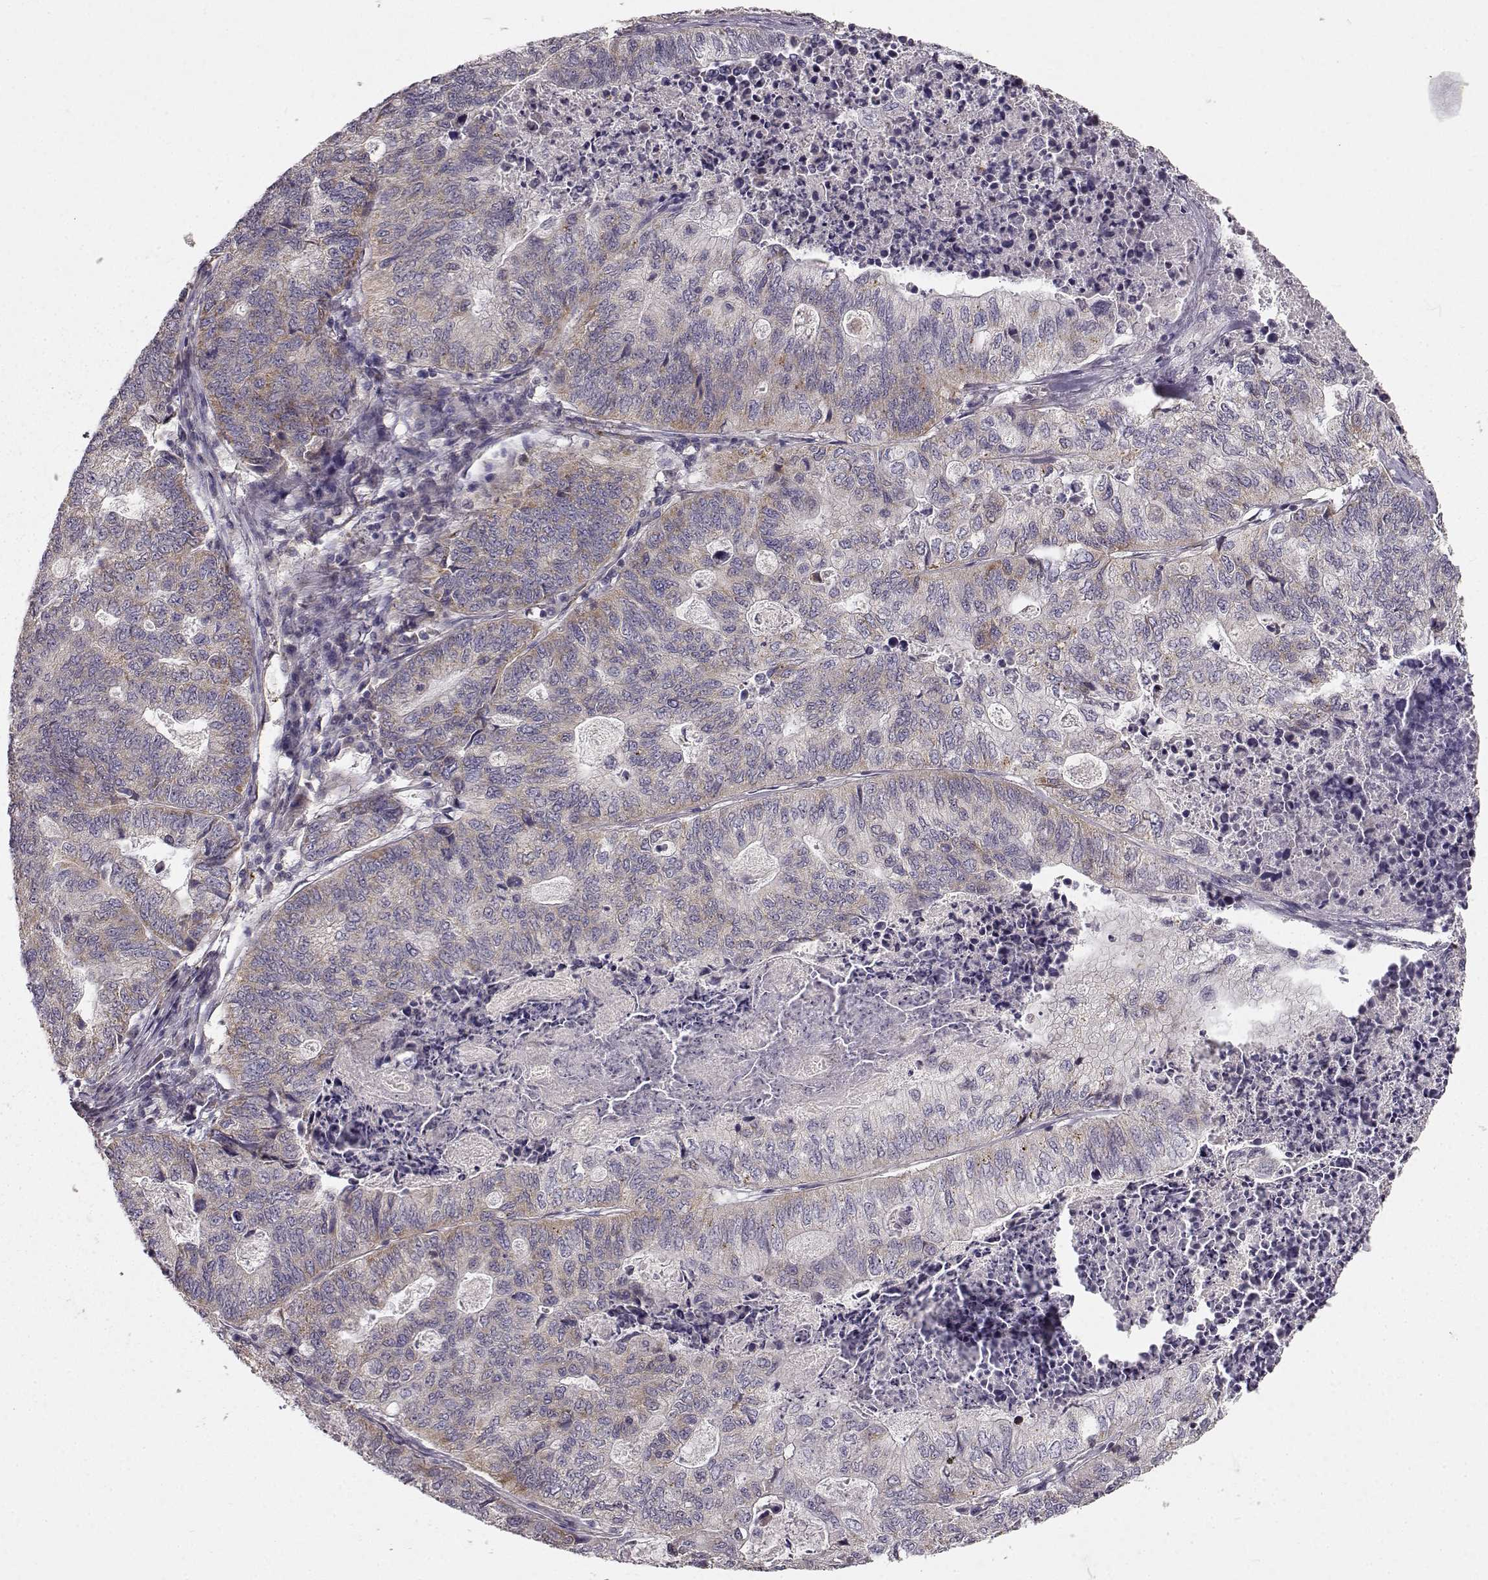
{"staining": {"intensity": "moderate", "quantity": "25%-75%", "location": "cytoplasmic/membranous"}, "tissue": "stomach cancer", "cell_type": "Tumor cells", "image_type": "cancer", "snomed": [{"axis": "morphology", "description": "Adenocarcinoma, NOS"}, {"axis": "topography", "description": "Stomach, upper"}], "caption": "Adenocarcinoma (stomach) was stained to show a protein in brown. There is medium levels of moderate cytoplasmic/membranous positivity in about 25%-75% of tumor cells.", "gene": "ERBB3", "patient": {"sex": "female", "age": 67}}